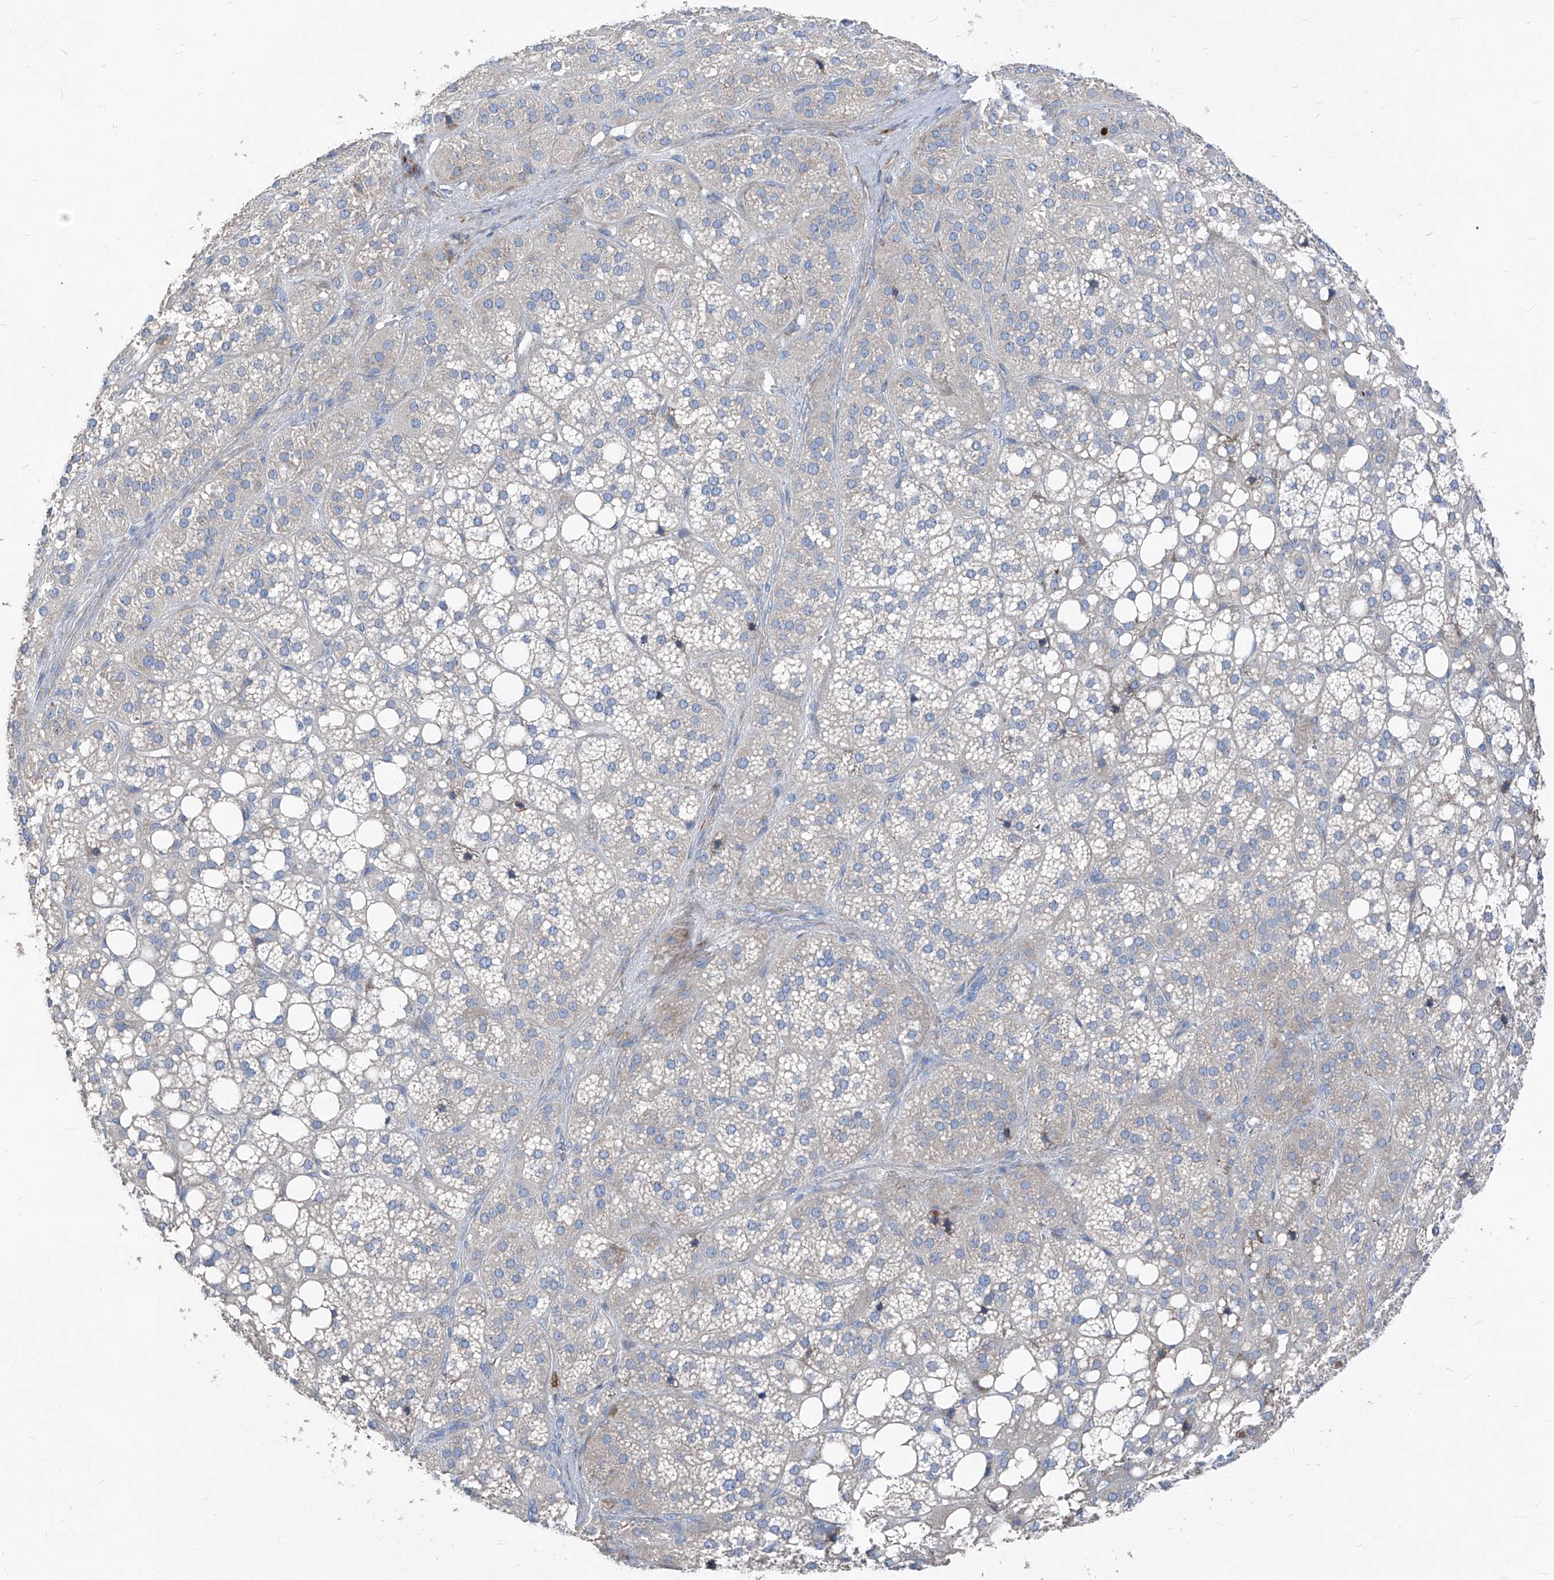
{"staining": {"intensity": "moderate", "quantity": "<25%", "location": "cytoplasmic/membranous"}, "tissue": "adrenal gland", "cell_type": "Glandular cells", "image_type": "normal", "snomed": [{"axis": "morphology", "description": "Normal tissue, NOS"}, {"axis": "topography", "description": "Adrenal gland"}], "caption": "IHC micrograph of benign adrenal gland: human adrenal gland stained using immunohistochemistry shows low levels of moderate protein expression localized specifically in the cytoplasmic/membranous of glandular cells, appearing as a cytoplasmic/membranous brown color.", "gene": "IFI27", "patient": {"sex": "female", "age": 59}}